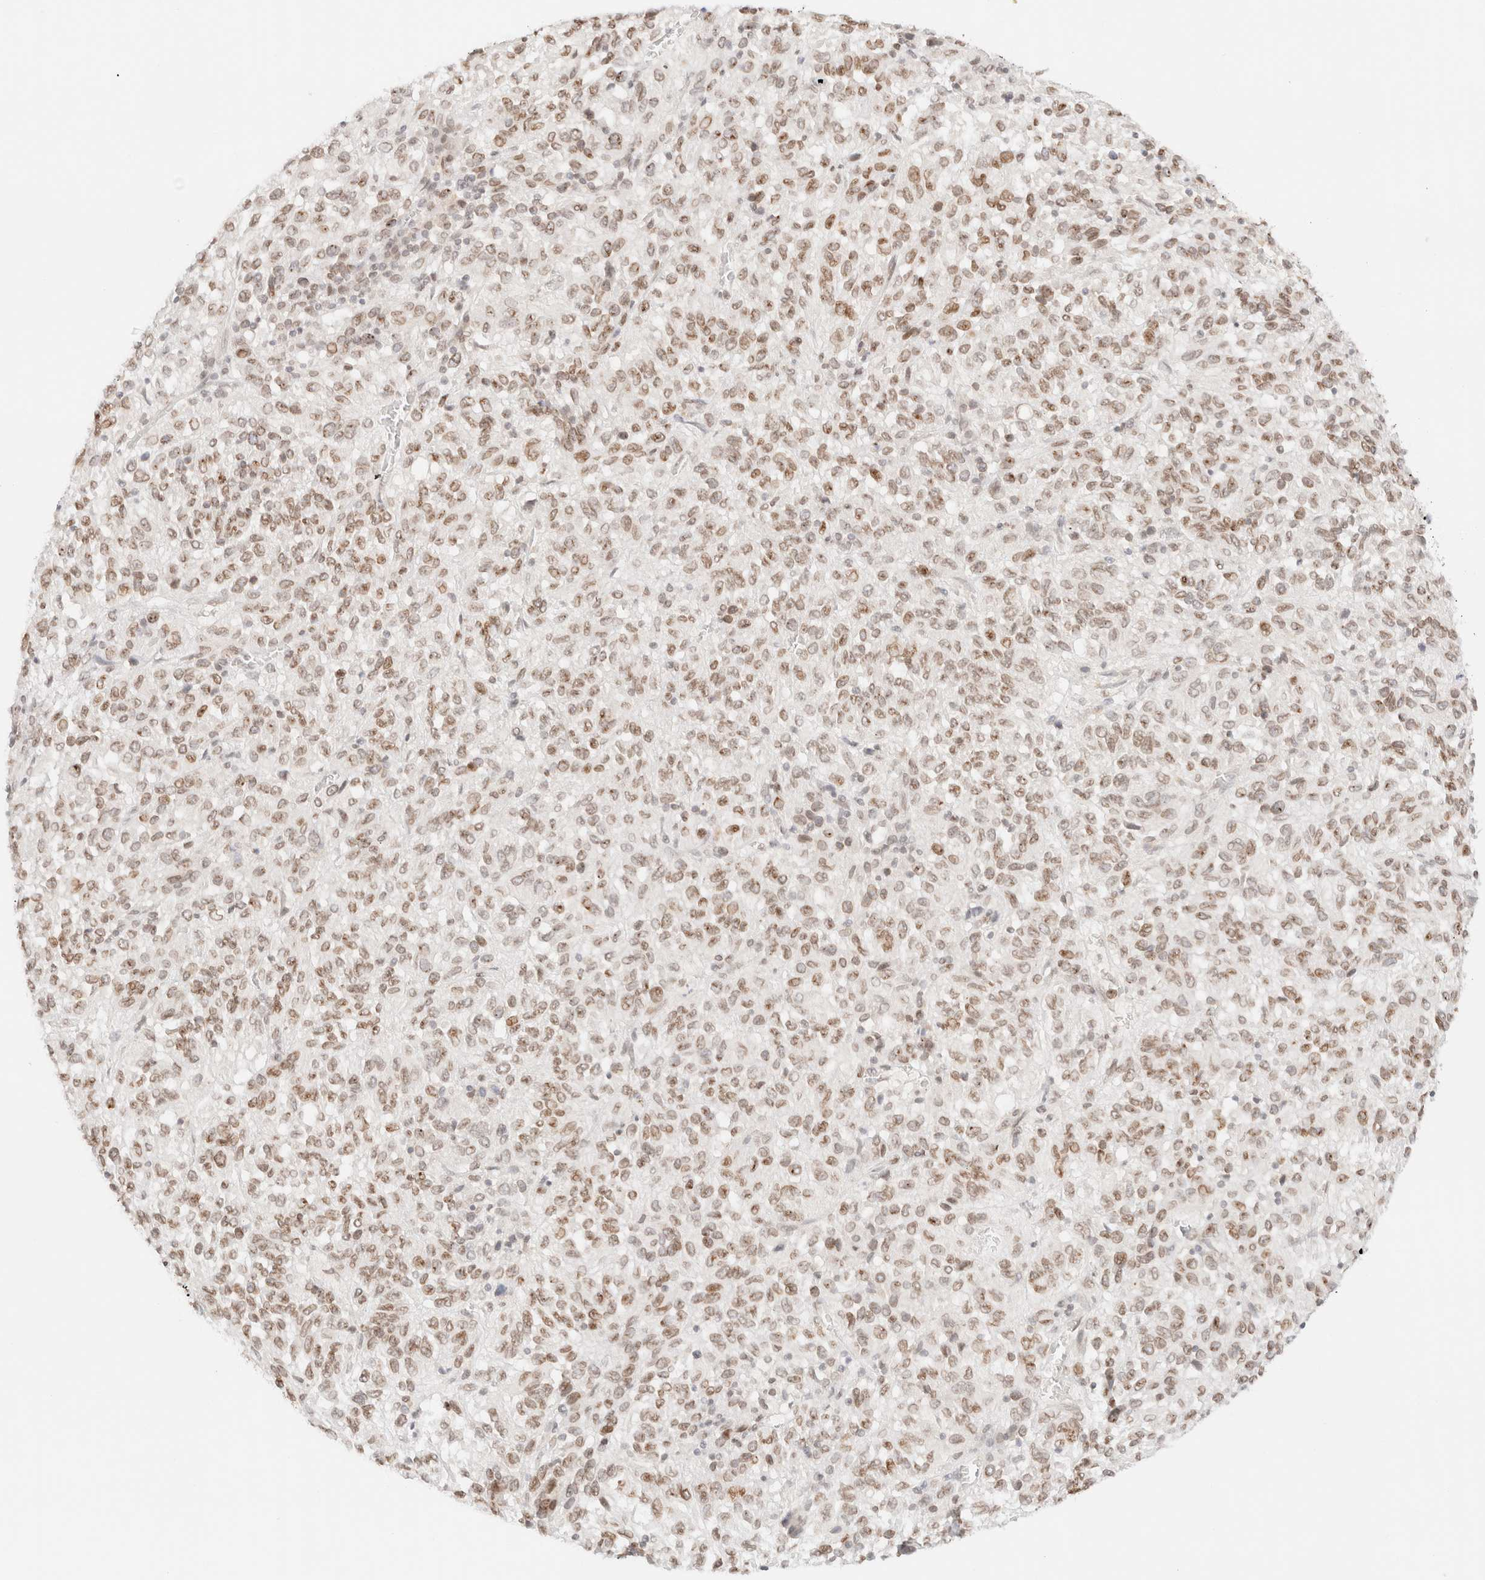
{"staining": {"intensity": "weak", "quantity": ">75%", "location": "nuclear"}, "tissue": "melanoma", "cell_type": "Tumor cells", "image_type": "cancer", "snomed": [{"axis": "morphology", "description": "Malignant melanoma, Metastatic site"}, {"axis": "topography", "description": "Lung"}], "caption": "Protein positivity by IHC reveals weak nuclear staining in about >75% of tumor cells in malignant melanoma (metastatic site).", "gene": "ZNF770", "patient": {"sex": "male", "age": 64}}